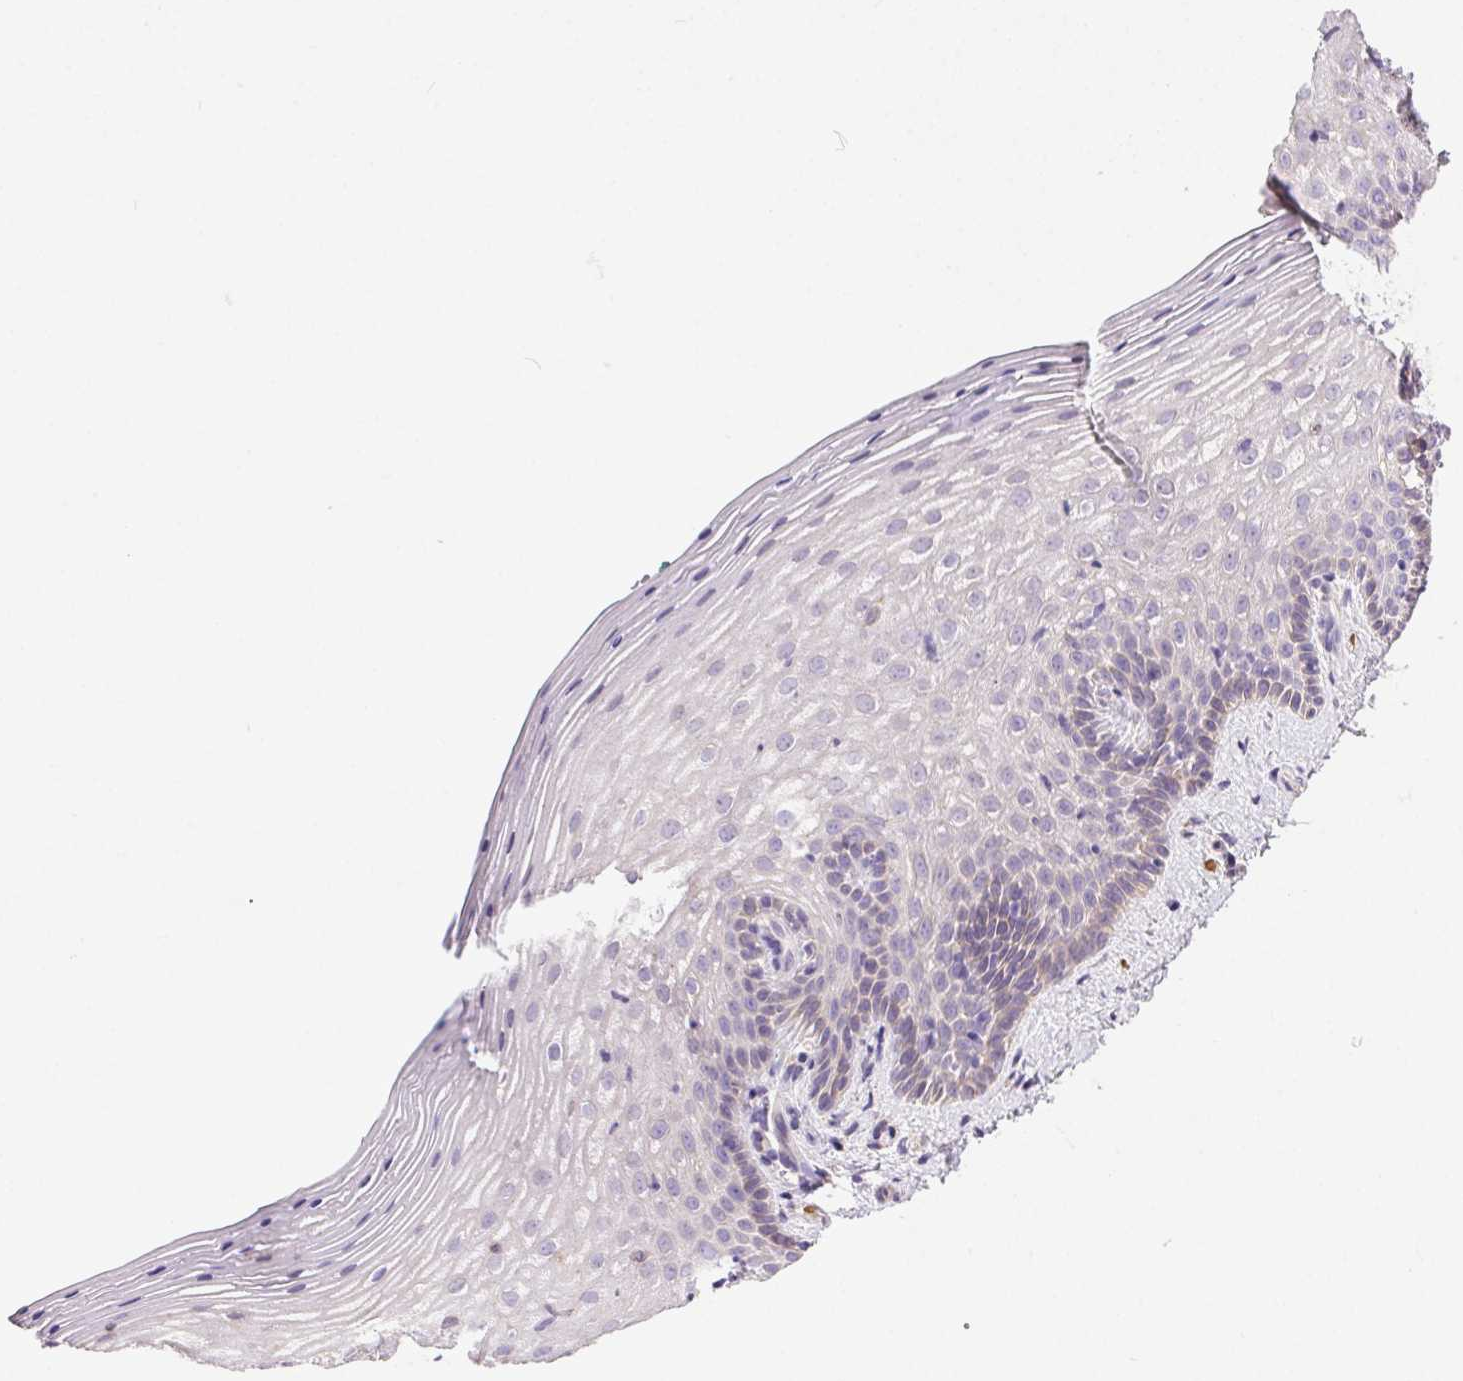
{"staining": {"intensity": "negative", "quantity": "none", "location": "none"}, "tissue": "vagina", "cell_type": "Squamous epithelial cells", "image_type": "normal", "snomed": [{"axis": "morphology", "description": "Normal tissue, NOS"}, {"axis": "topography", "description": "Vagina"}], "caption": "High magnification brightfield microscopy of unremarkable vagina stained with DAB (brown) and counterstained with hematoxylin (blue): squamous epithelial cells show no significant expression. (Brightfield microscopy of DAB (3,3'-diaminobenzidine) IHC at high magnification).", "gene": "SNX31", "patient": {"sex": "female", "age": 45}}